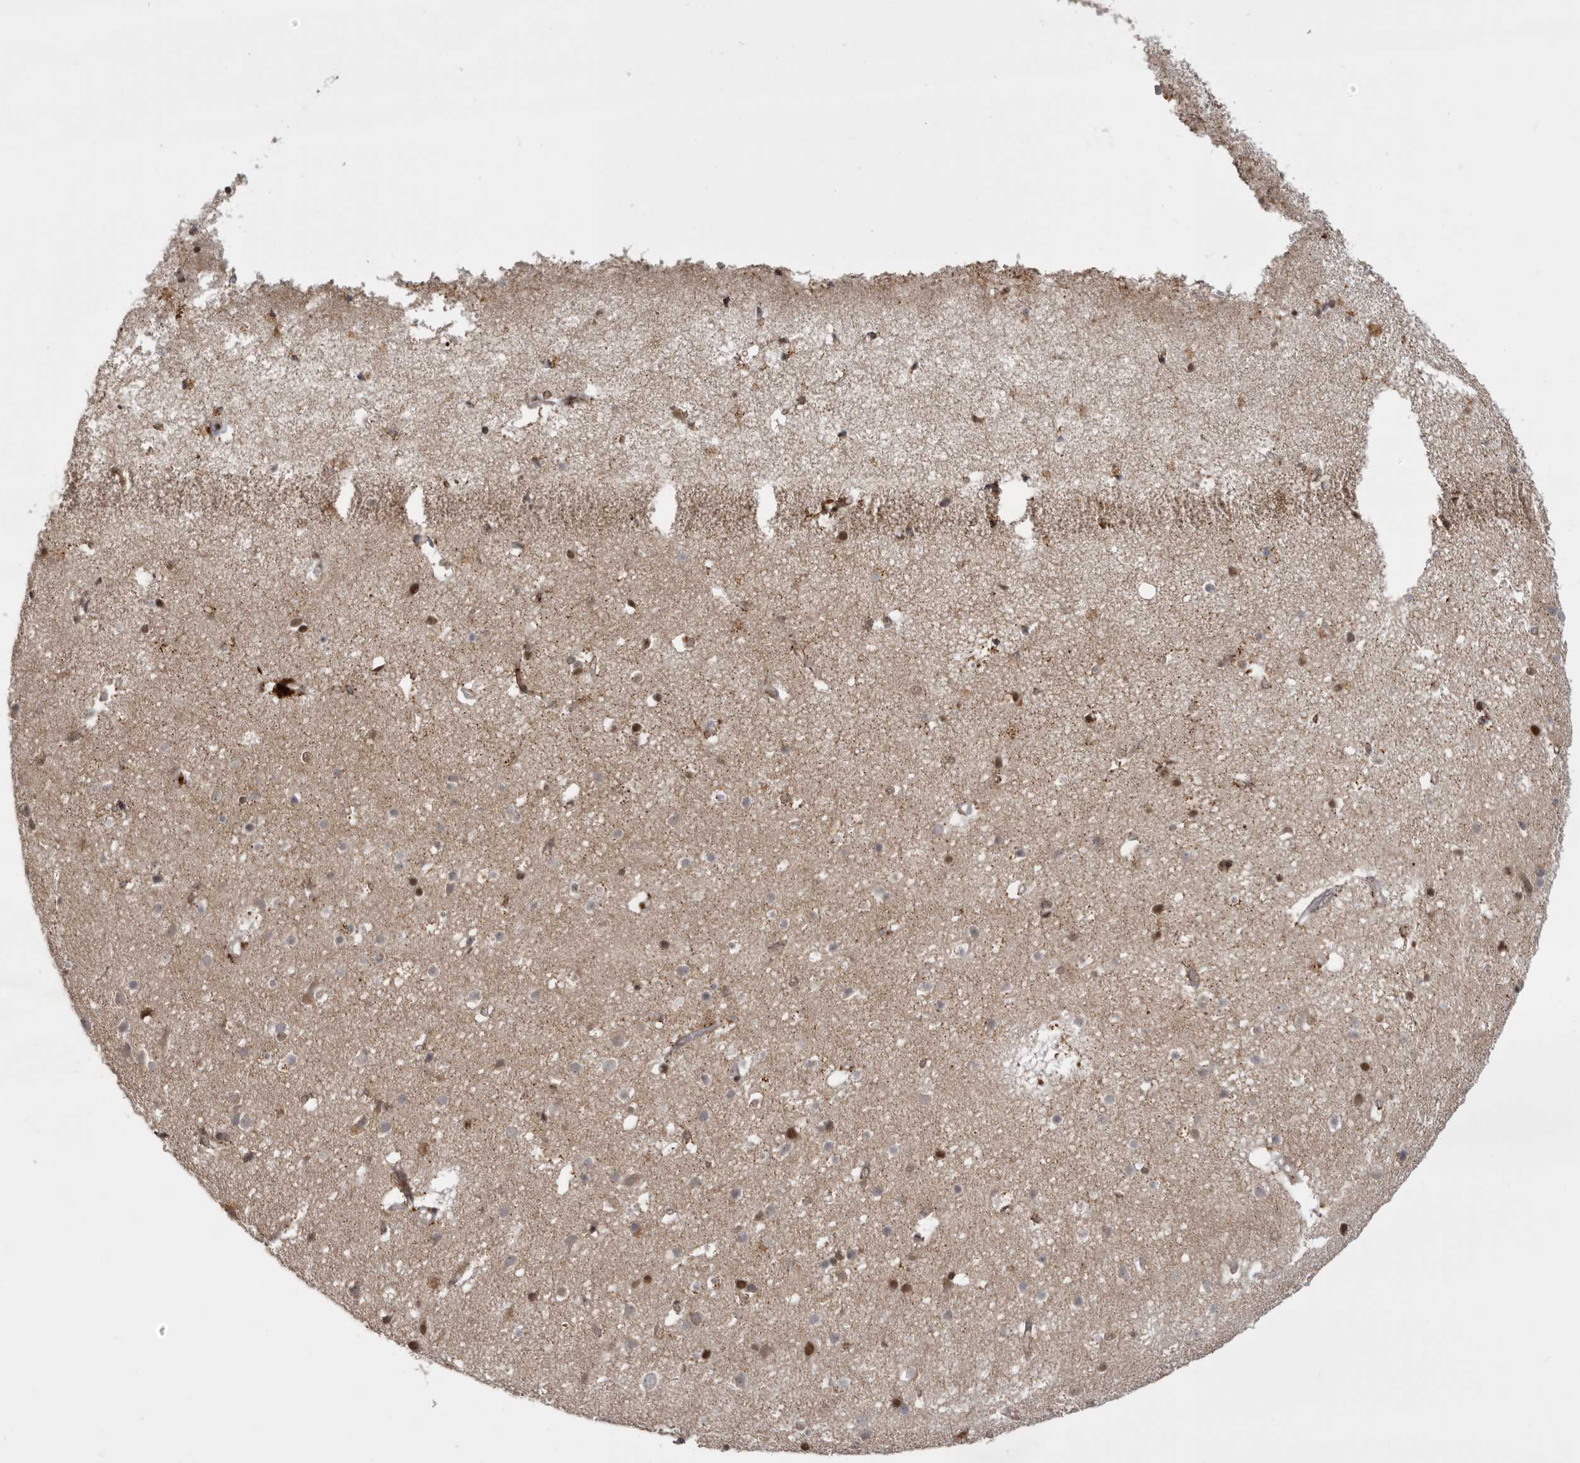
{"staining": {"intensity": "moderate", "quantity": ">75%", "location": "cytoplasmic/membranous,nuclear"}, "tissue": "cerebral cortex", "cell_type": "Endothelial cells", "image_type": "normal", "snomed": [{"axis": "morphology", "description": "Normal tissue, NOS"}, {"axis": "topography", "description": "Cerebral cortex"}], "caption": "IHC (DAB) staining of normal cerebral cortex exhibits moderate cytoplasmic/membranous,nuclear protein staining in approximately >75% of endothelial cells. The protein is stained brown, and the nuclei are stained in blue (DAB (3,3'-diaminobenzidine) IHC with brightfield microscopy, high magnification).", "gene": "C1orf109", "patient": {"sex": "male", "age": 54}}